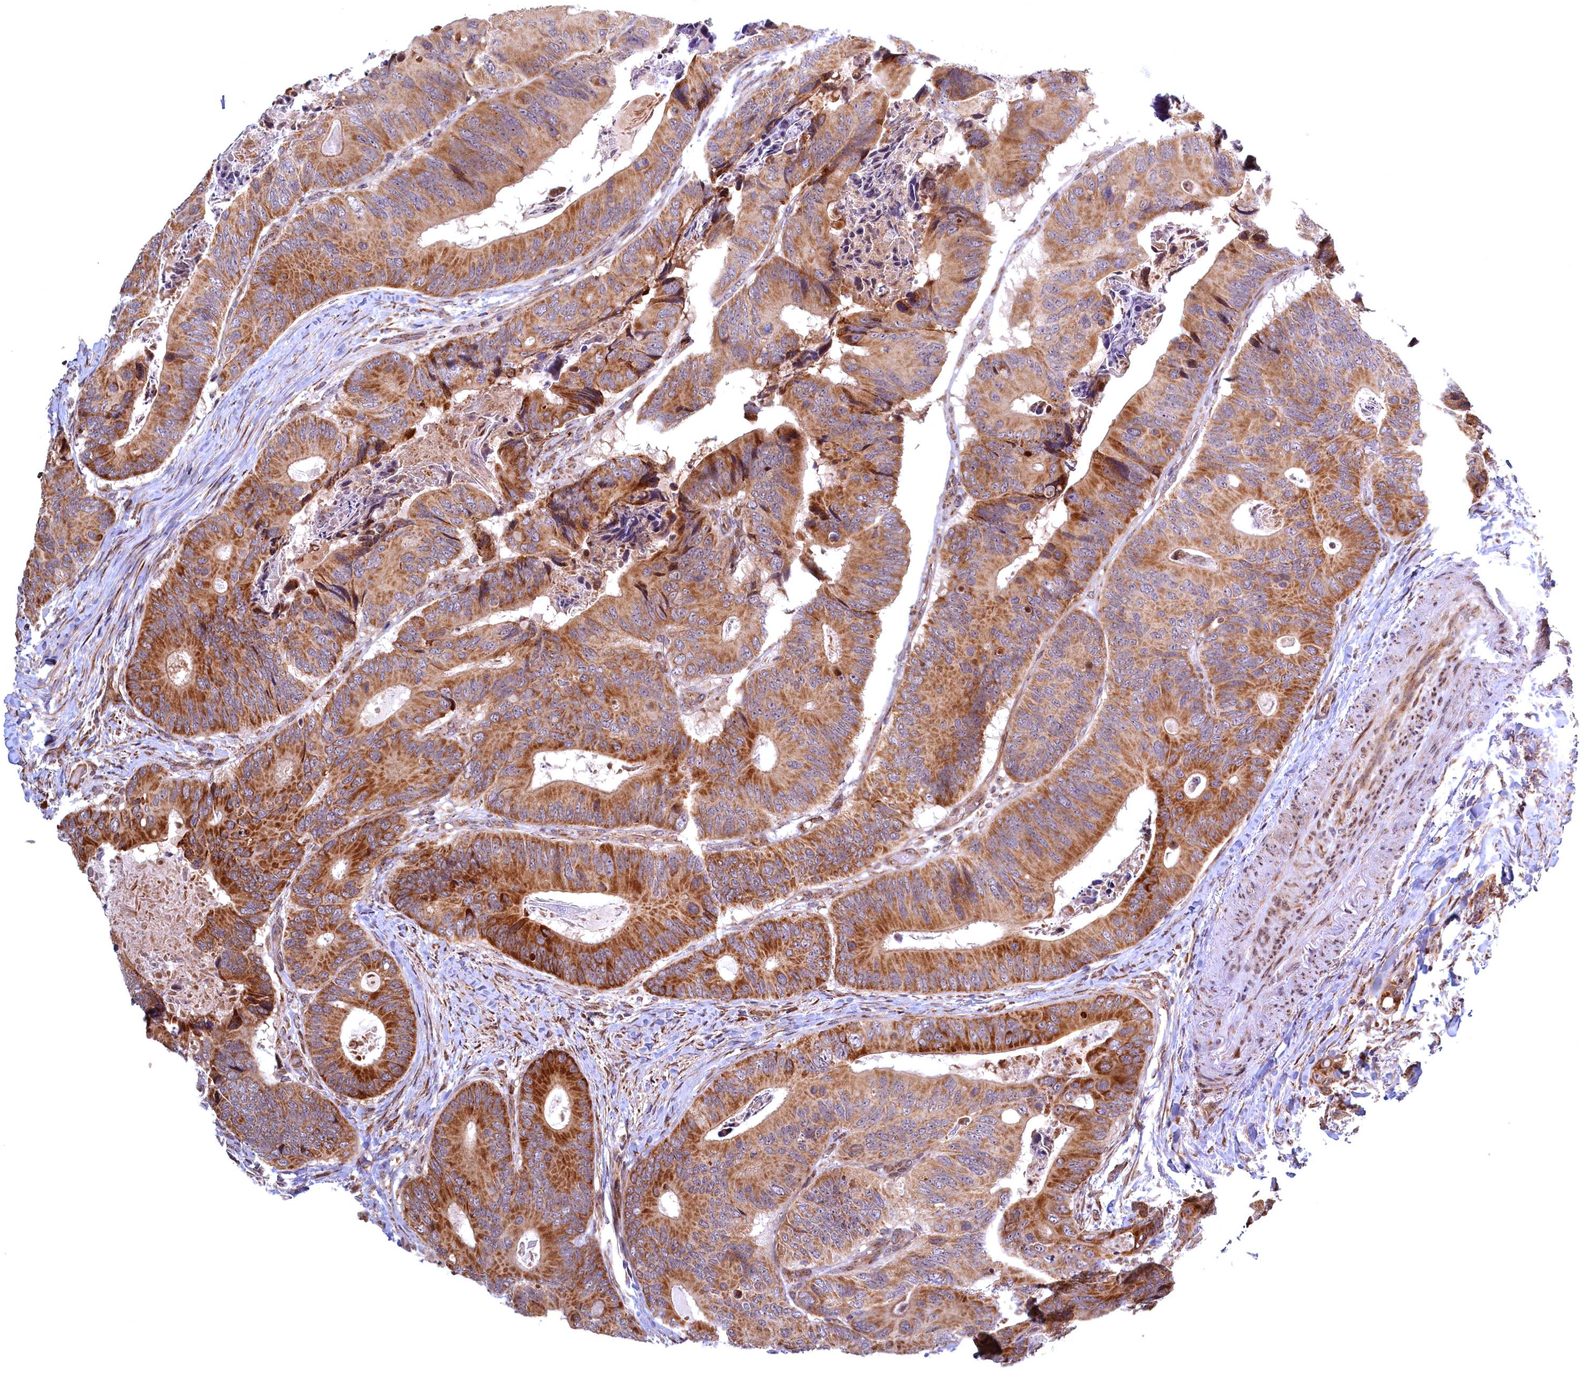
{"staining": {"intensity": "strong", "quantity": ">75%", "location": "cytoplasmic/membranous"}, "tissue": "colorectal cancer", "cell_type": "Tumor cells", "image_type": "cancer", "snomed": [{"axis": "morphology", "description": "Adenocarcinoma, NOS"}, {"axis": "topography", "description": "Colon"}], "caption": "An immunohistochemistry photomicrograph of neoplastic tissue is shown. Protein staining in brown labels strong cytoplasmic/membranous positivity in colorectal cancer (adenocarcinoma) within tumor cells.", "gene": "PLA2G10", "patient": {"sex": "male", "age": 84}}